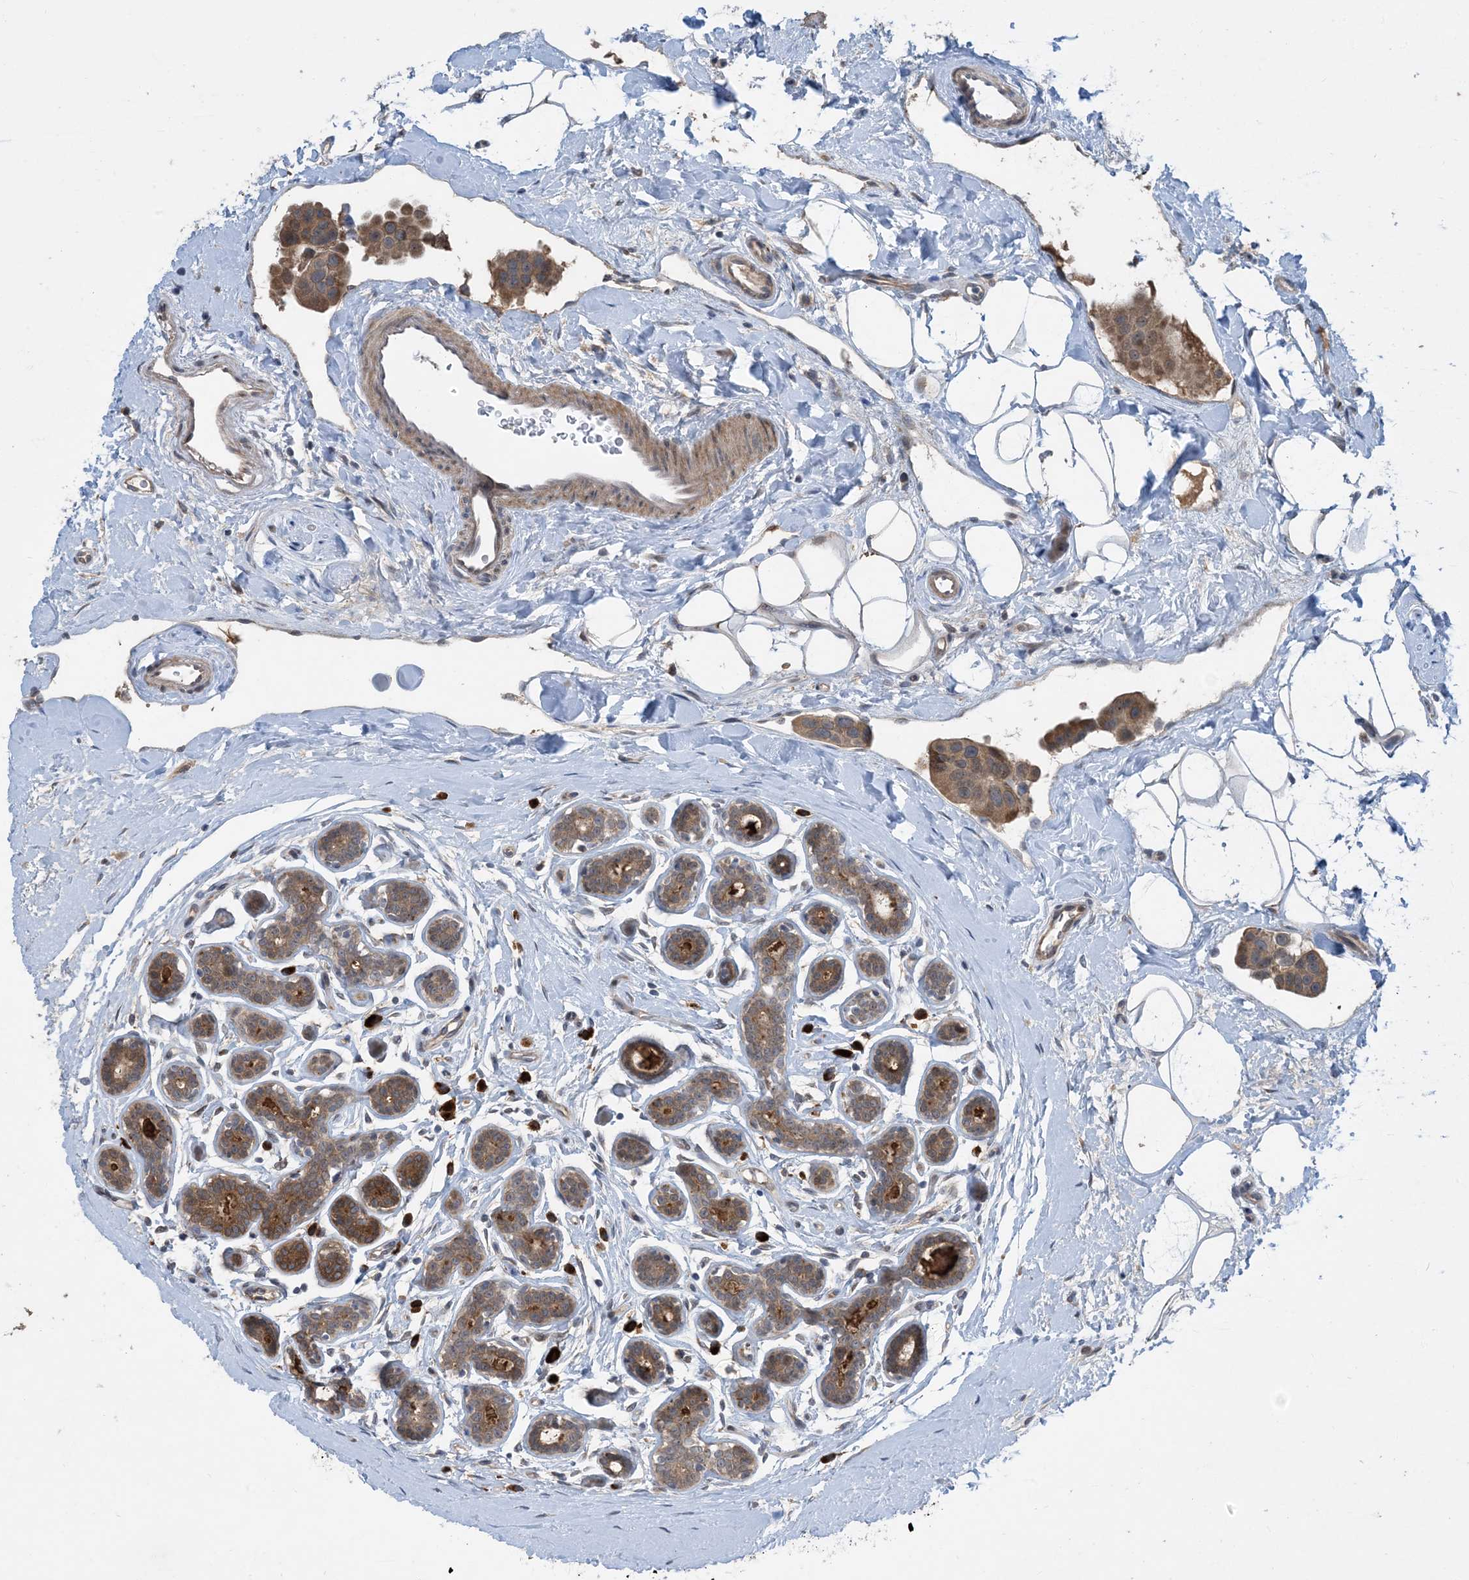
{"staining": {"intensity": "moderate", "quantity": ">75%", "location": "cytoplasmic/membranous"}, "tissue": "breast cancer", "cell_type": "Tumor cells", "image_type": "cancer", "snomed": [{"axis": "morphology", "description": "Normal tissue, NOS"}, {"axis": "morphology", "description": "Duct carcinoma"}, {"axis": "topography", "description": "Breast"}], "caption": "Moderate cytoplasmic/membranous expression is seen in approximately >75% of tumor cells in invasive ductal carcinoma (breast).", "gene": "PHOSPHO2", "patient": {"sex": "female", "age": 39}}